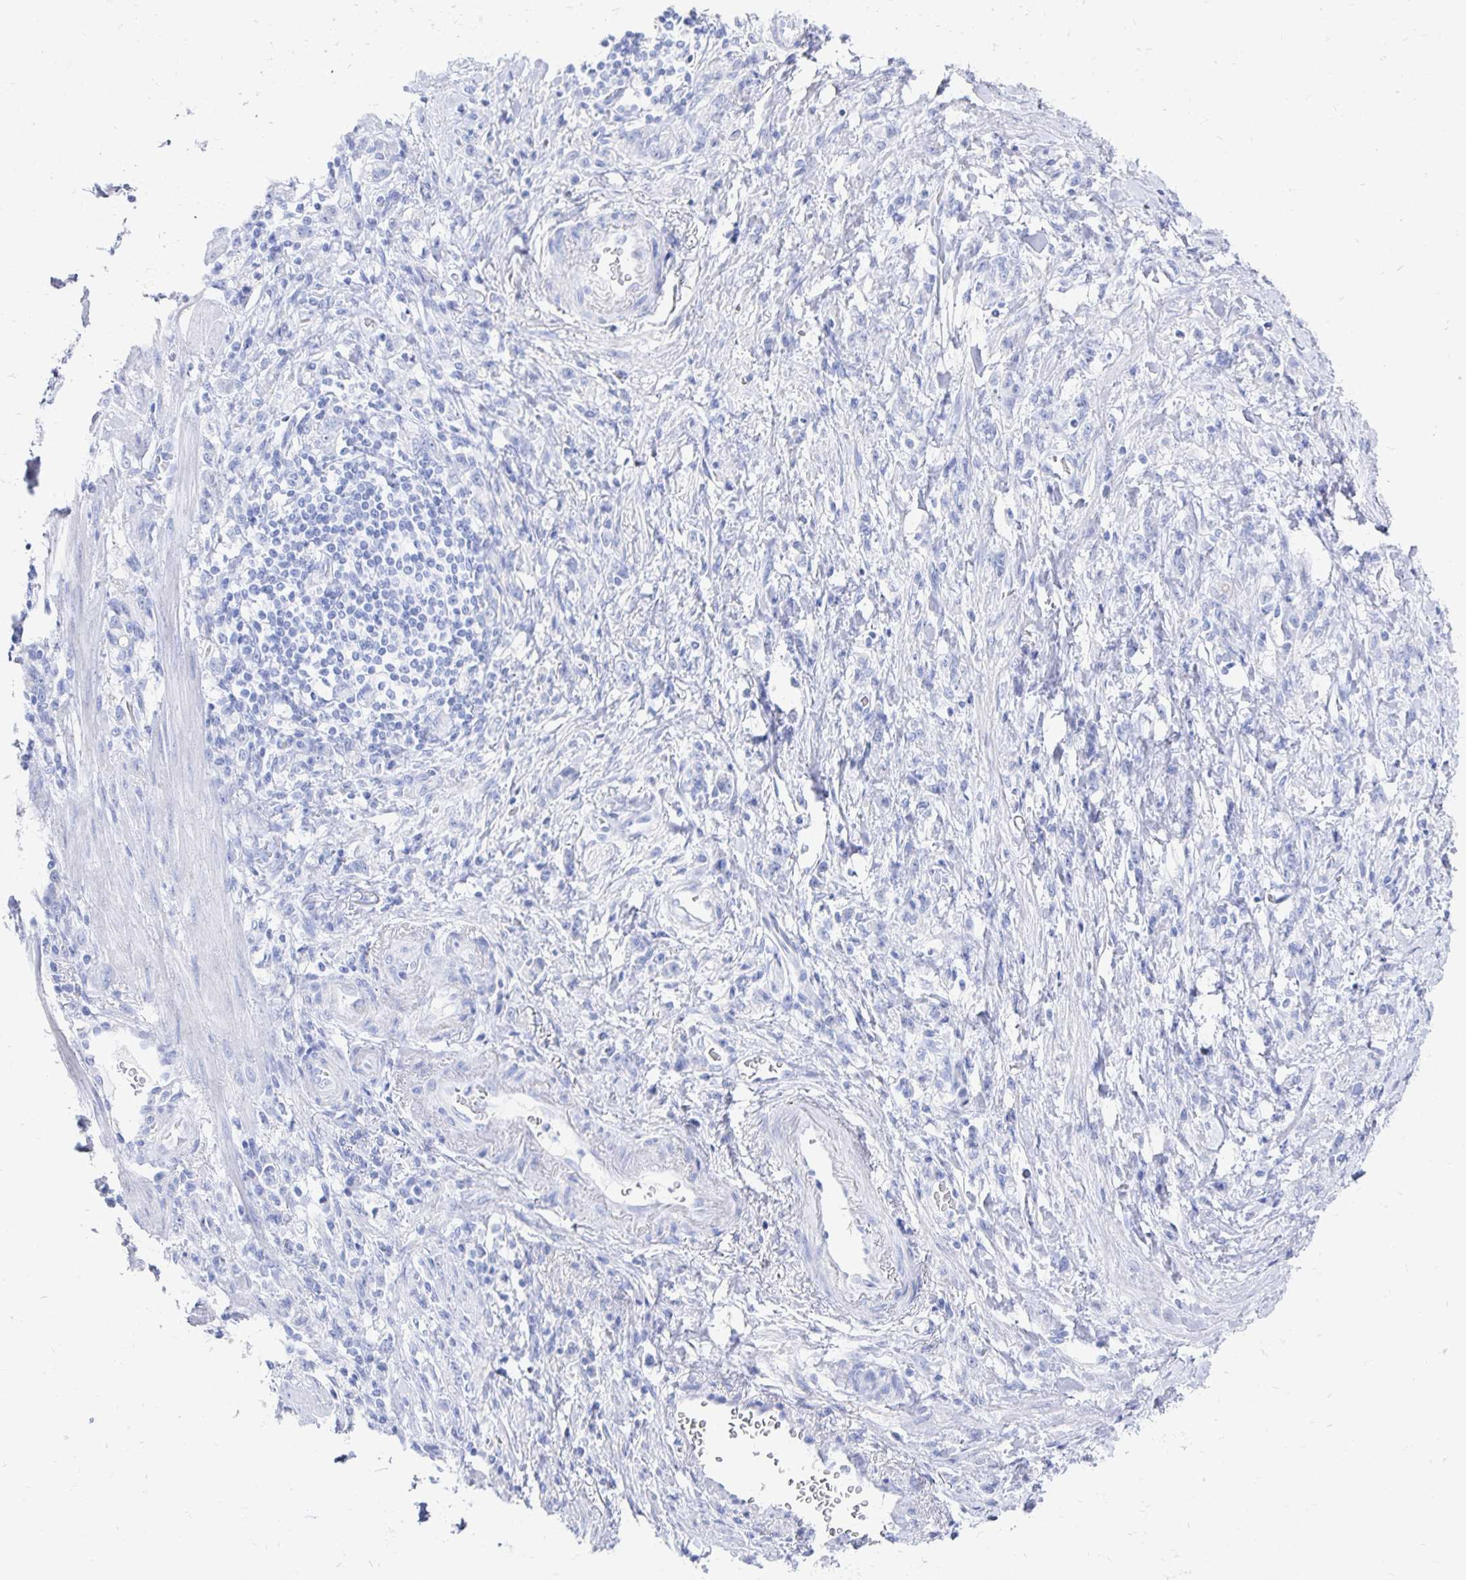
{"staining": {"intensity": "negative", "quantity": "none", "location": "none"}, "tissue": "stomach cancer", "cell_type": "Tumor cells", "image_type": "cancer", "snomed": [{"axis": "morphology", "description": "Adenocarcinoma, NOS"}, {"axis": "topography", "description": "Stomach"}], "caption": "This is an immunohistochemistry (IHC) micrograph of human stomach adenocarcinoma. There is no expression in tumor cells.", "gene": "CST6", "patient": {"sex": "male", "age": 77}}